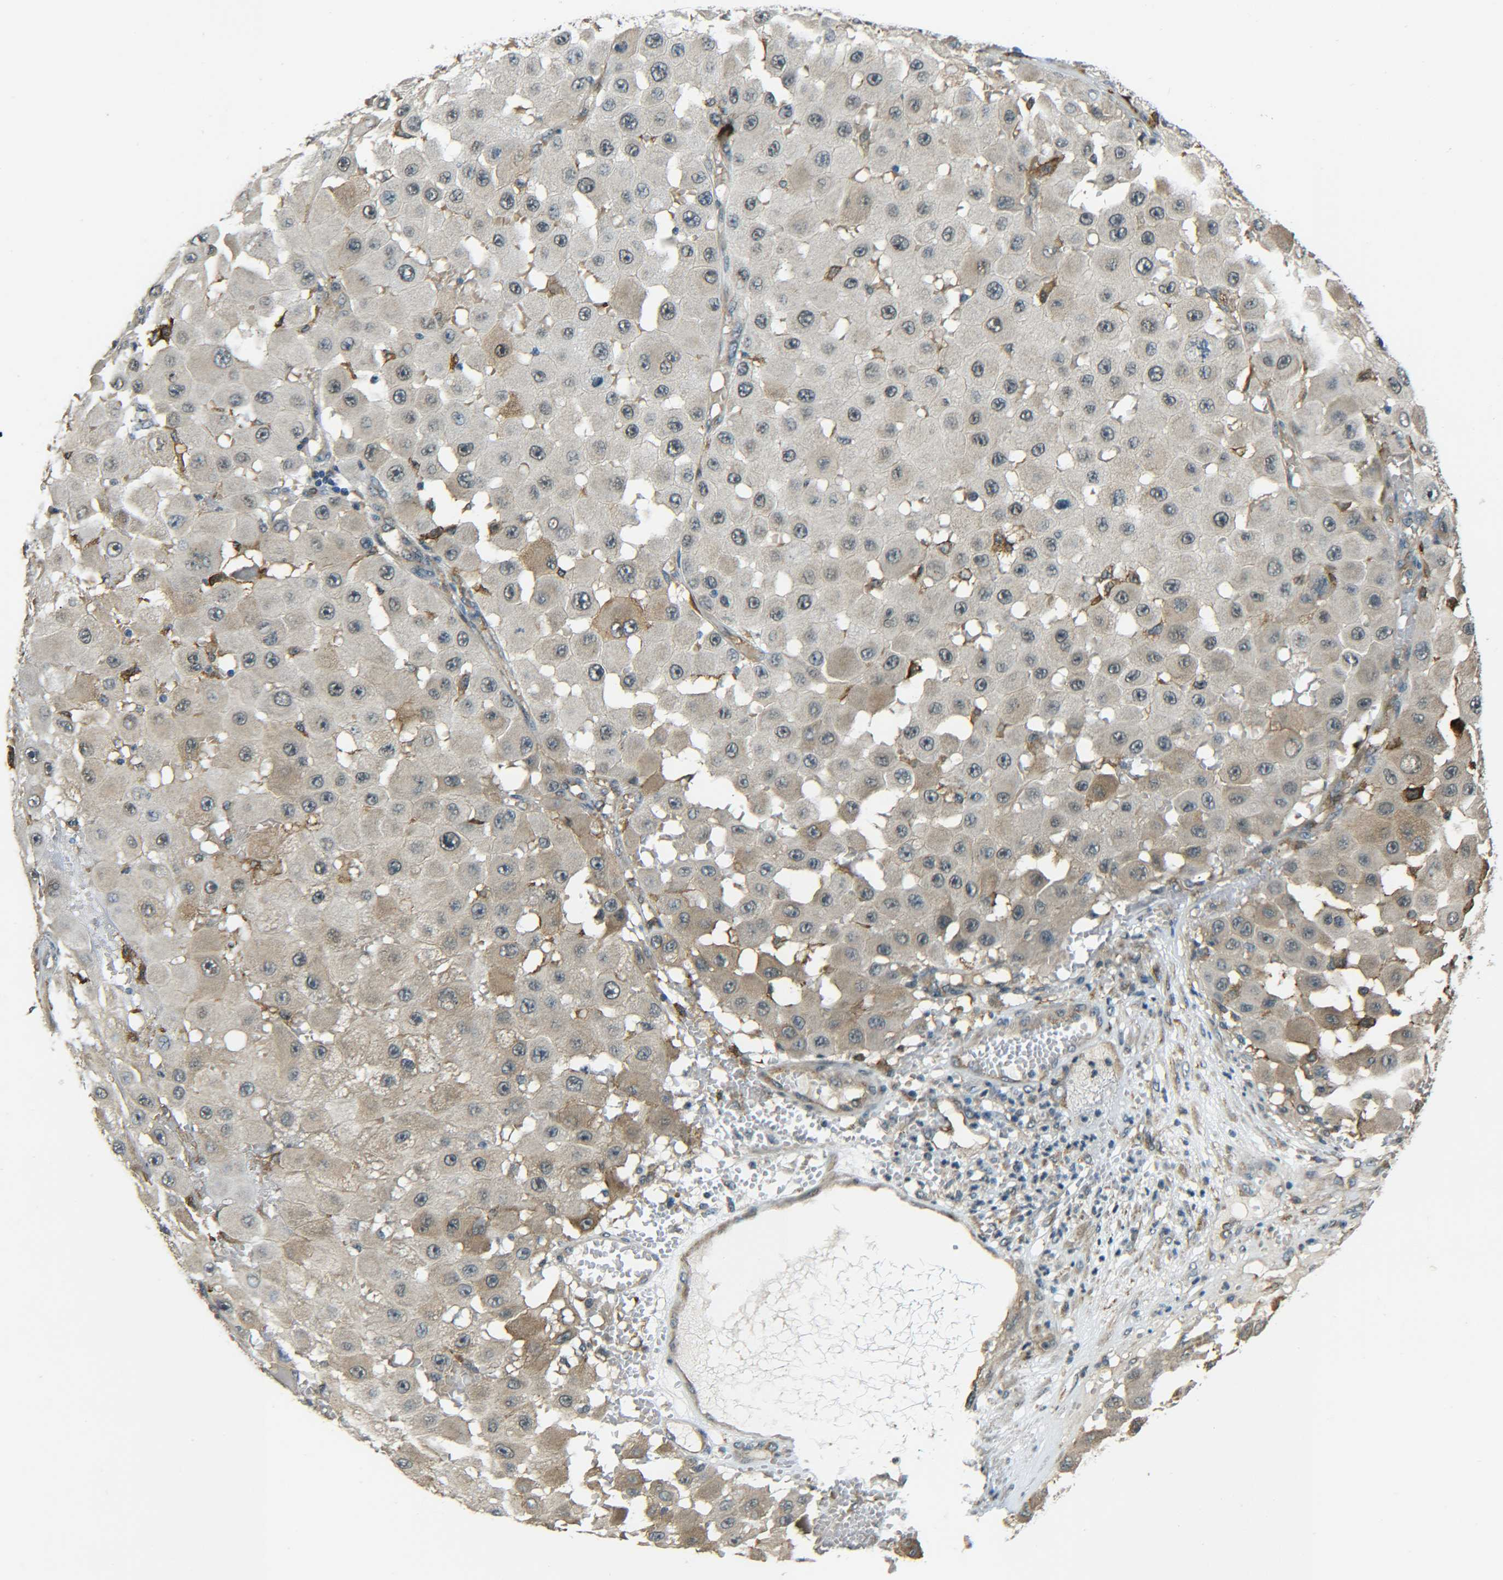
{"staining": {"intensity": "moderate", "quantity": "25%-75%", "location": "cytoplasmic/membranous"}, "tissue": "melanoma", "cell_type": "Tumor cells", "image_type": "cancer", "snomed": [{"axis": "morphology", "description": "Malignant melanoma, NOS"}, {"axis": "topography", "description": "Skin"}], "caption": "Brown immunohistochemical staining in human melanoma demonstrates moderate cytoplasmic/membranous expression in approximately 25%-75% of tumor cells.", "gene": "DAB2", "patient": {"sex": "female", "age": 81}}